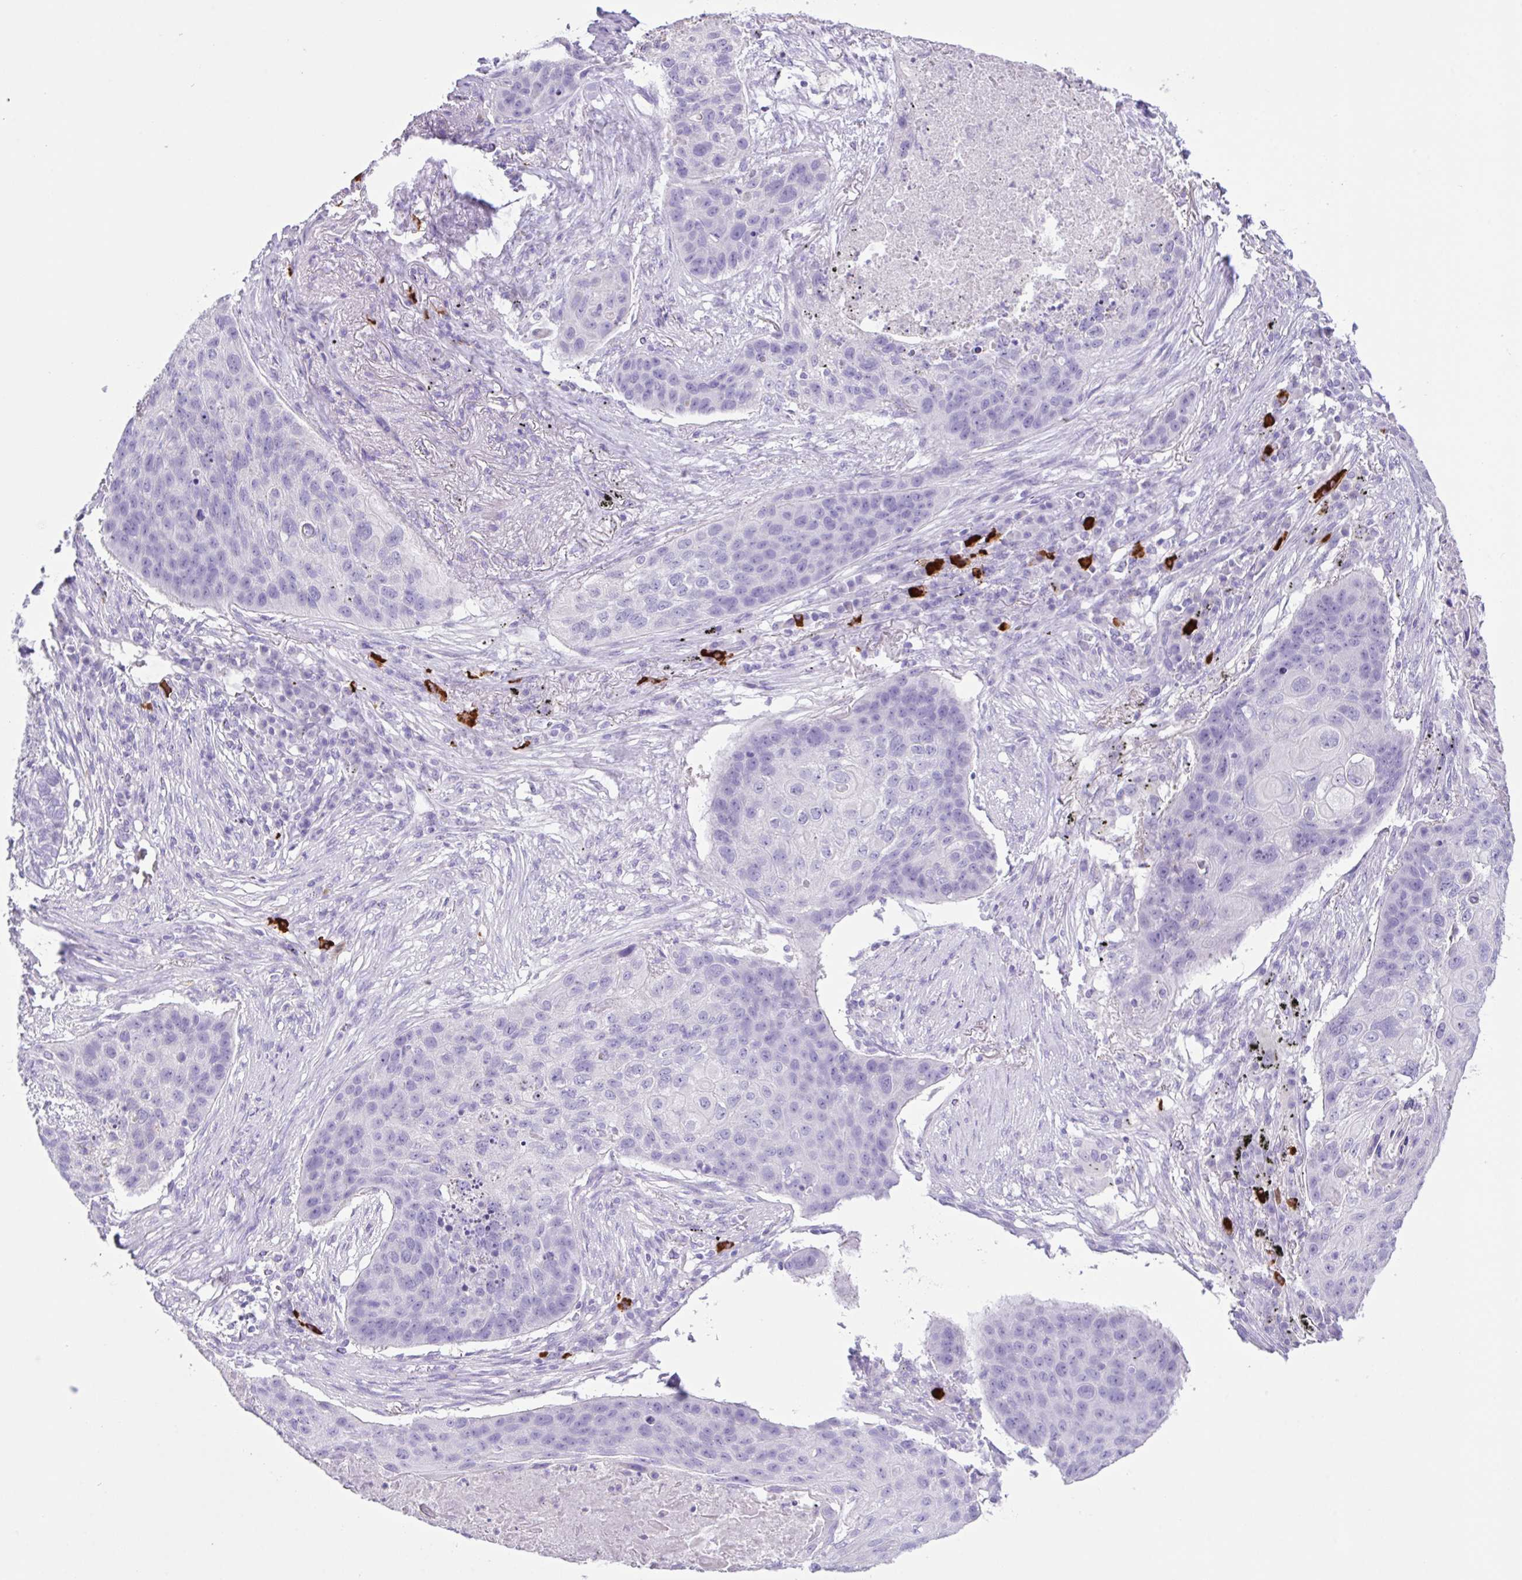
{"staining": {"intensity": "negative", "quantity": "none", "location": "none"}, "tissue": "lung cancer", "cell_type": "Tumor cells", "image_type": "cancer", "snomed": [{"axis": "morphology", "description": "Squamous cell carcinoma, NOS"}, {"axis": "topography", "description": "Lung"}], "caption": "This is a photomicrograph of immunohistochemistry (IHC) staining of lung cancer (squamous cell carcinoma), which shows no expression in tumor cells.", "gene": "CST11", "patient": {"sex": "female", "age": 63}}